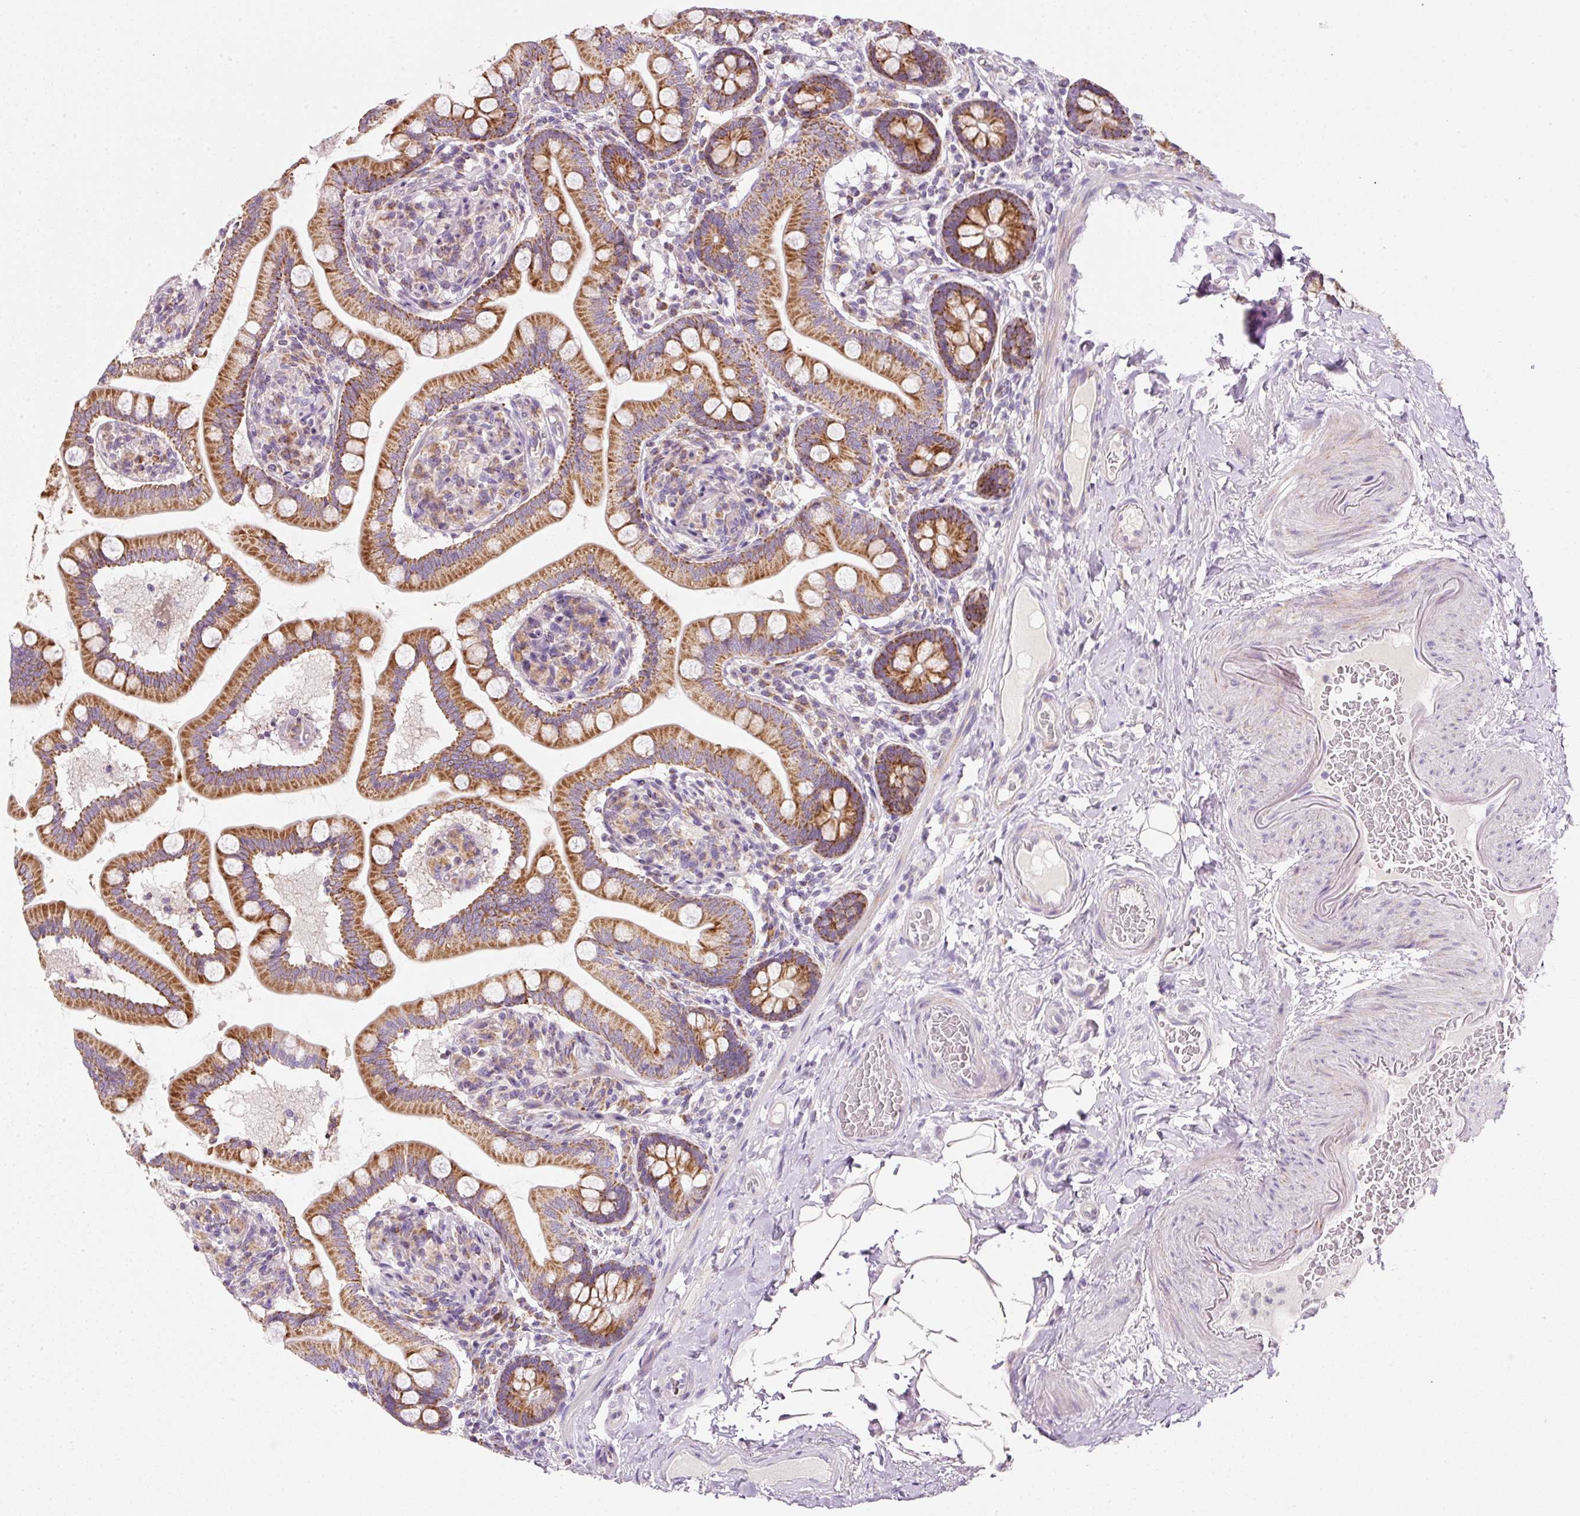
{"staining": {"intensity": "strong", "quantity": ">75%", "location": "cytoplasmic/membranous"}, "tissue": "small intestine", "cell_type": "Glandular cells", "image_type": "normal", "snomed": [{"axis": "morphology", "description": "Normal tissue, NOS"}, {"axis": "topography", "description": "Small intestine"}], "caption": "Normal small intestine demonstrates strong cytoplasmic/membranous expression in approximately >75% of glandular cells, visualized by immunohistochemistry.", "gene": "NDUFA1", "patient": {"sex": "female", "age": 64}}